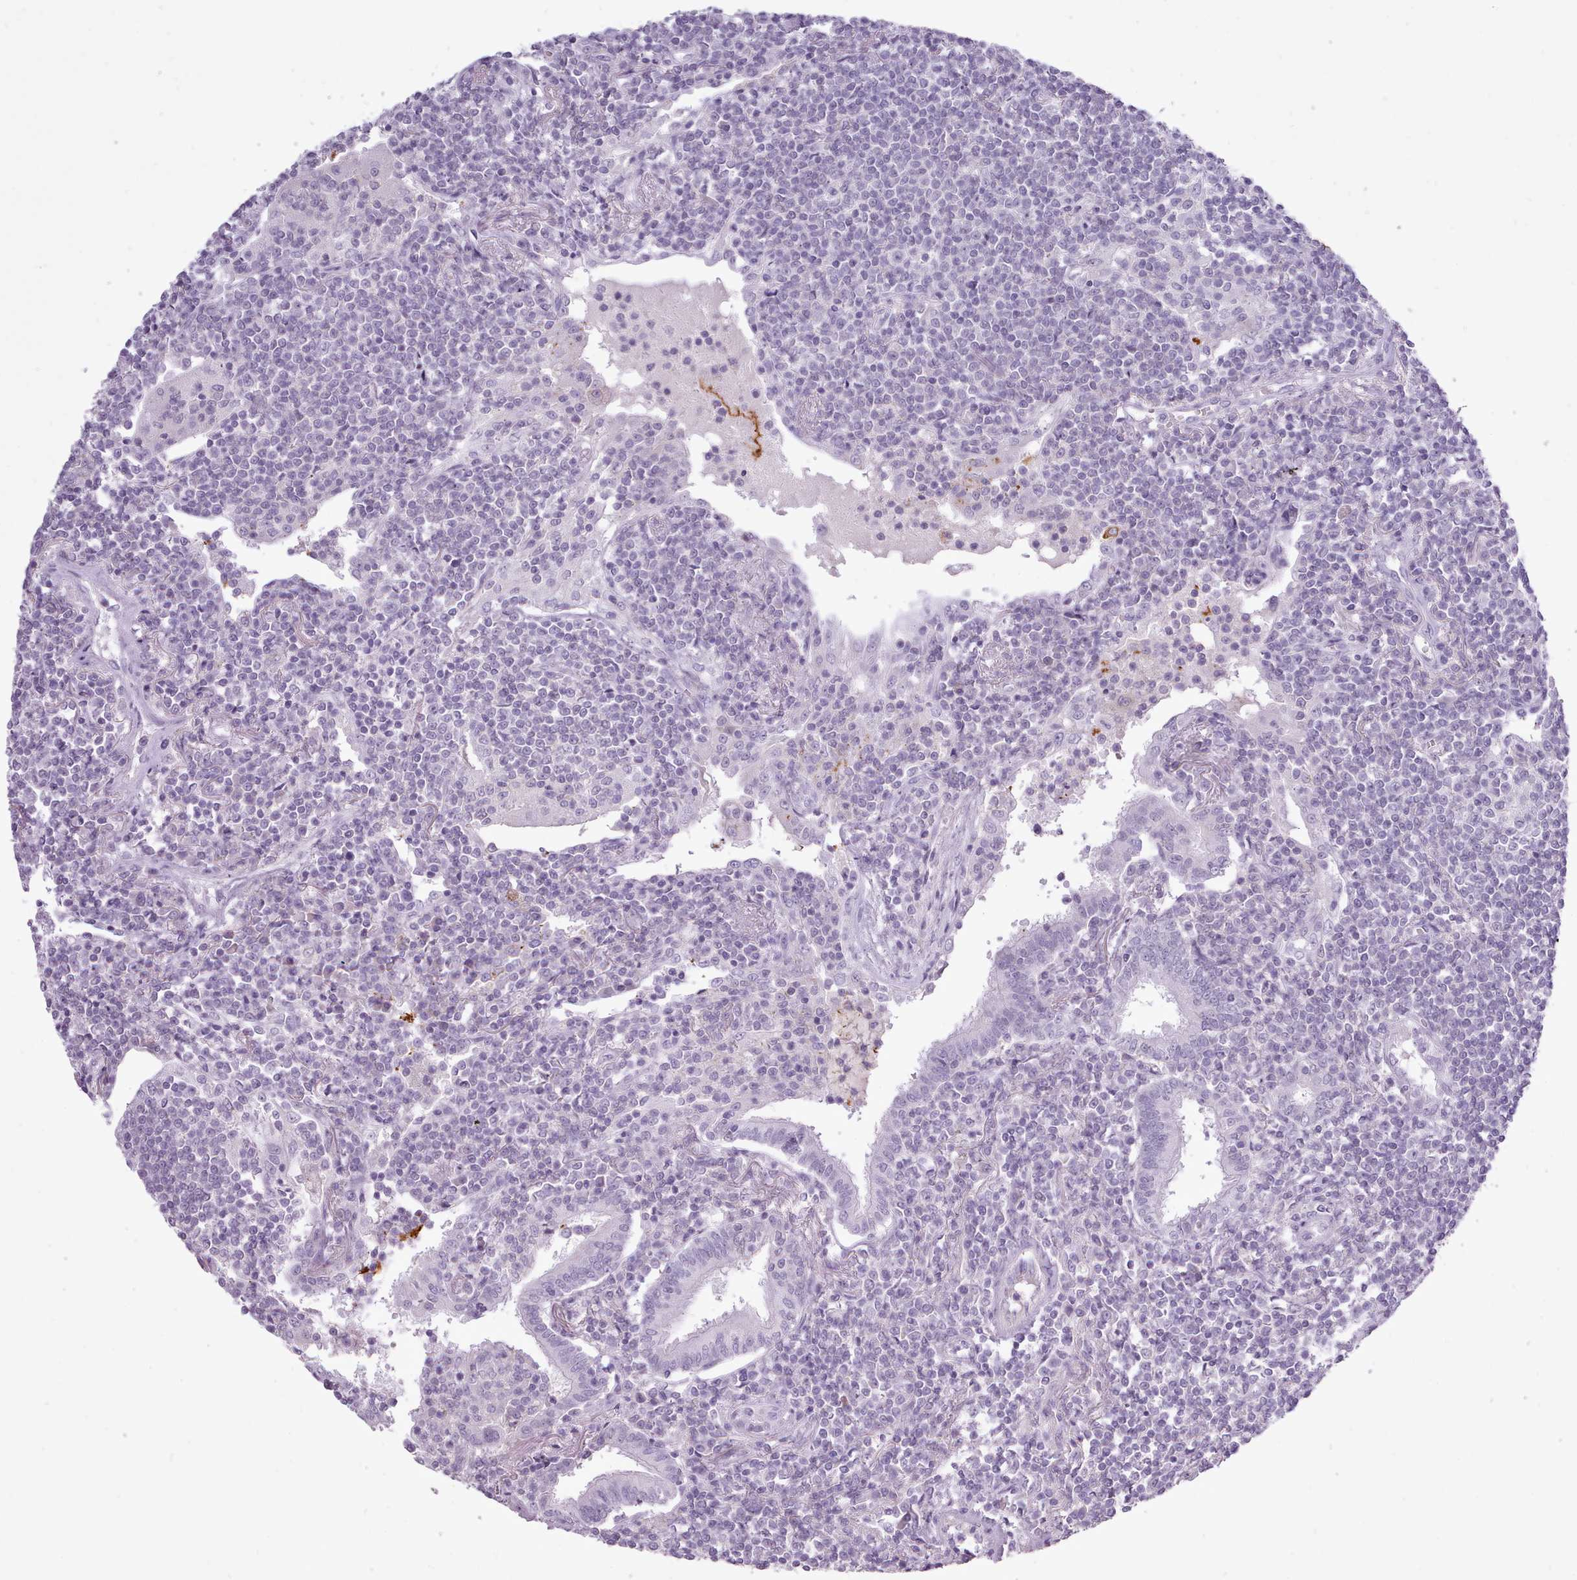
{"staining": {"intensity": "negative", "quantity": "none", "location": "none"}, "tissue": "lymphoma", "cell_type": "Tumor cells", "image_type": "cancer", "snomed": [{"axis": "morphology", "description": "Malignant lymphoma, non-Hodgkin's type, Low grade"}, {"axis": "topography", "description": "Lung"}], "caption": "DAB (3,3'-diaminobenzidine) immunohistochemical staining of lymphoma displays no significant staining in tumor cells. The staining was performed using DAB to visualize the protein expression in brown, while the nuclei were stained in blue with hematoxylin (Magnification: 20x).", "gene": "BDKRB2", "patient": {"sex": "female", "age": 71}}